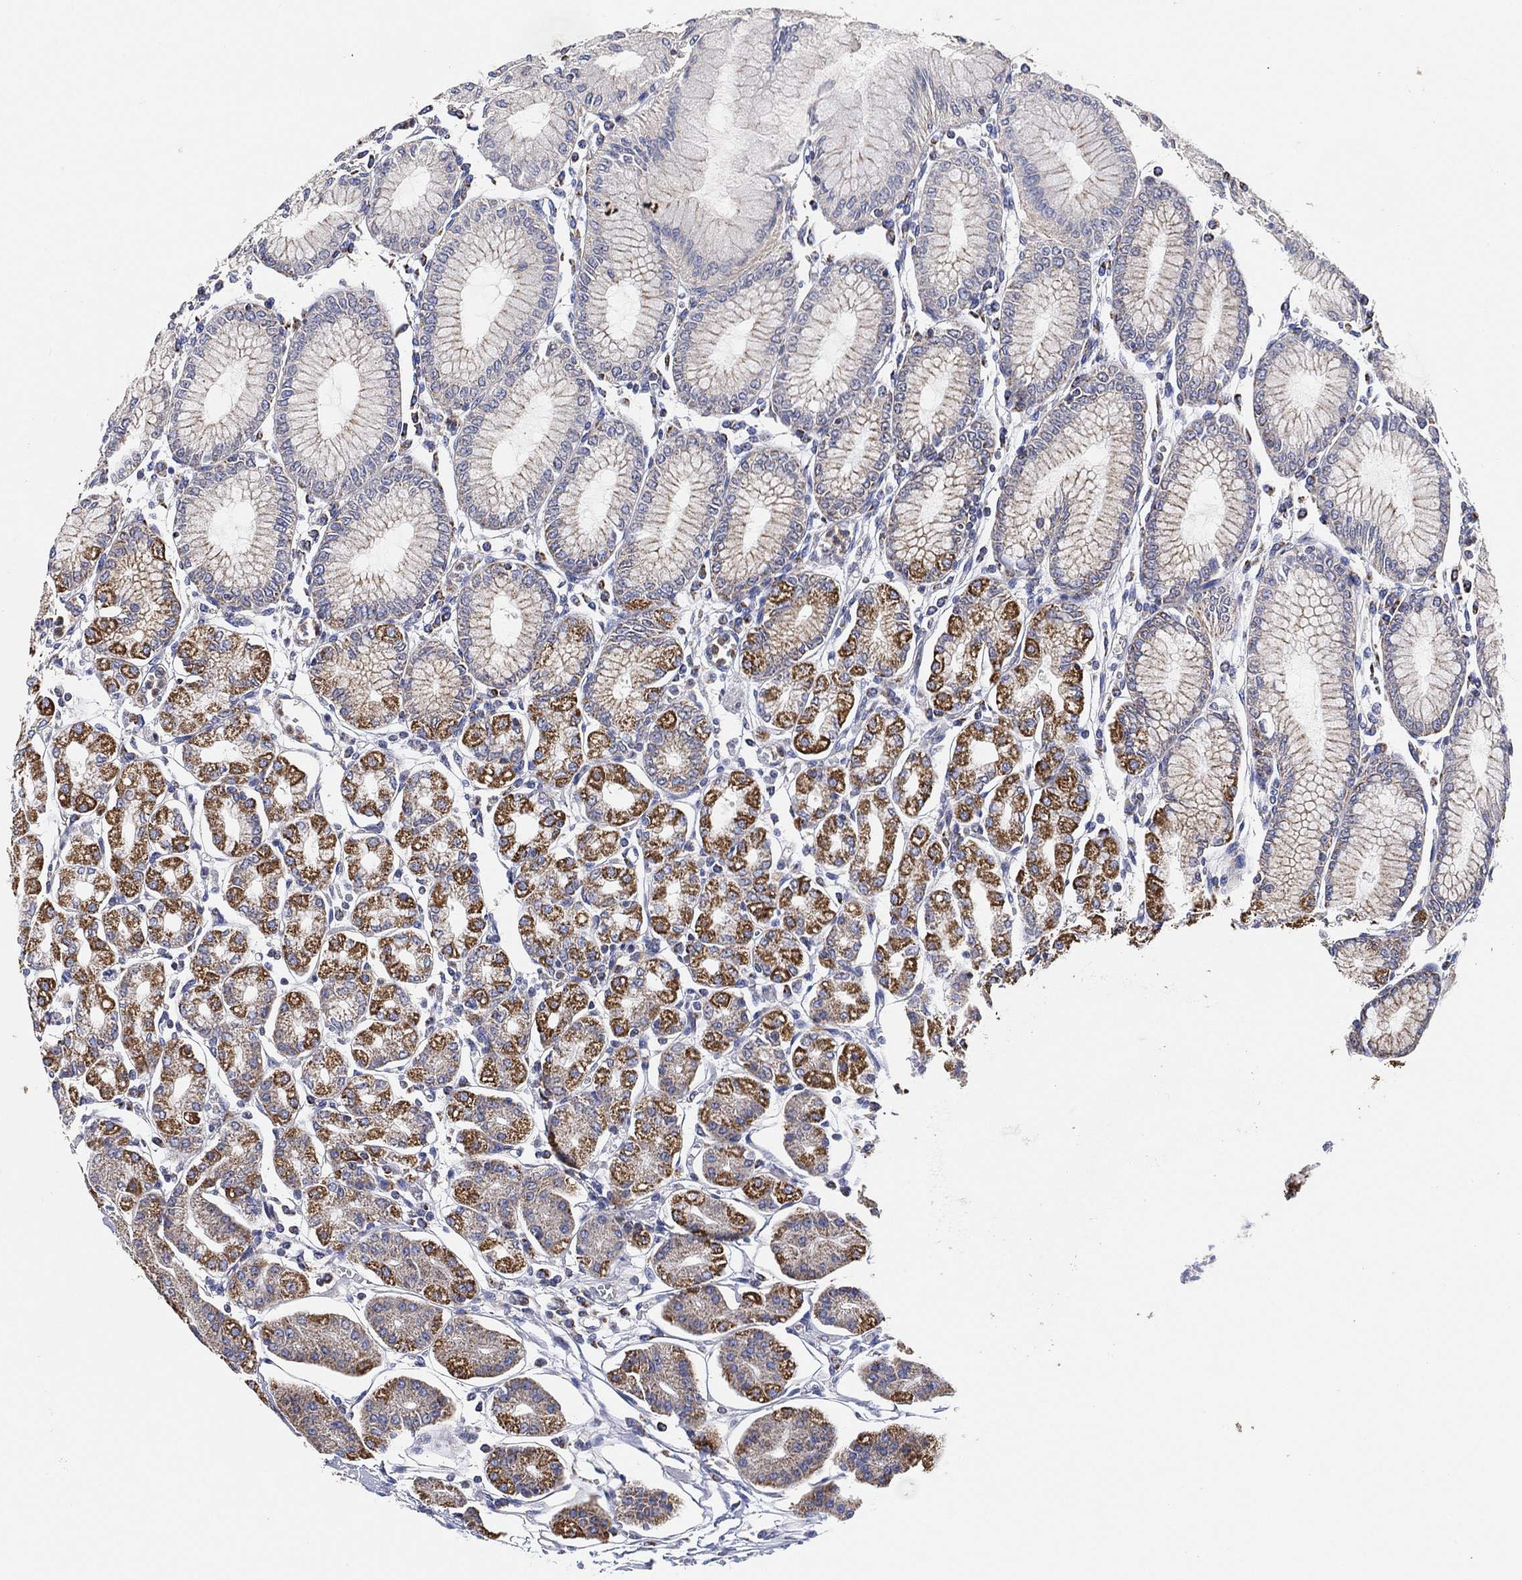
{"staining": {"intensity": "strong", "quantity": "<25%", "location": "cytoplasmic/membranous"}, "tissue": "stomach", "cell_type": "Glandular cells", "image_type": "normal", "snomed": [{"axis": "morphology", "description": "Normal tissue, NOS"}, {"axis": "topography", "description": "Skeletal muscle"}, {"axis": "topography", "description": "Stomach"}], "caption": "Strong cytoplasmic/membranous expression is seen in about <25% of glandular cells in unremarkable stomach.", "gene": "GCAT", "patient": {"sex": "female", "age": 57}}